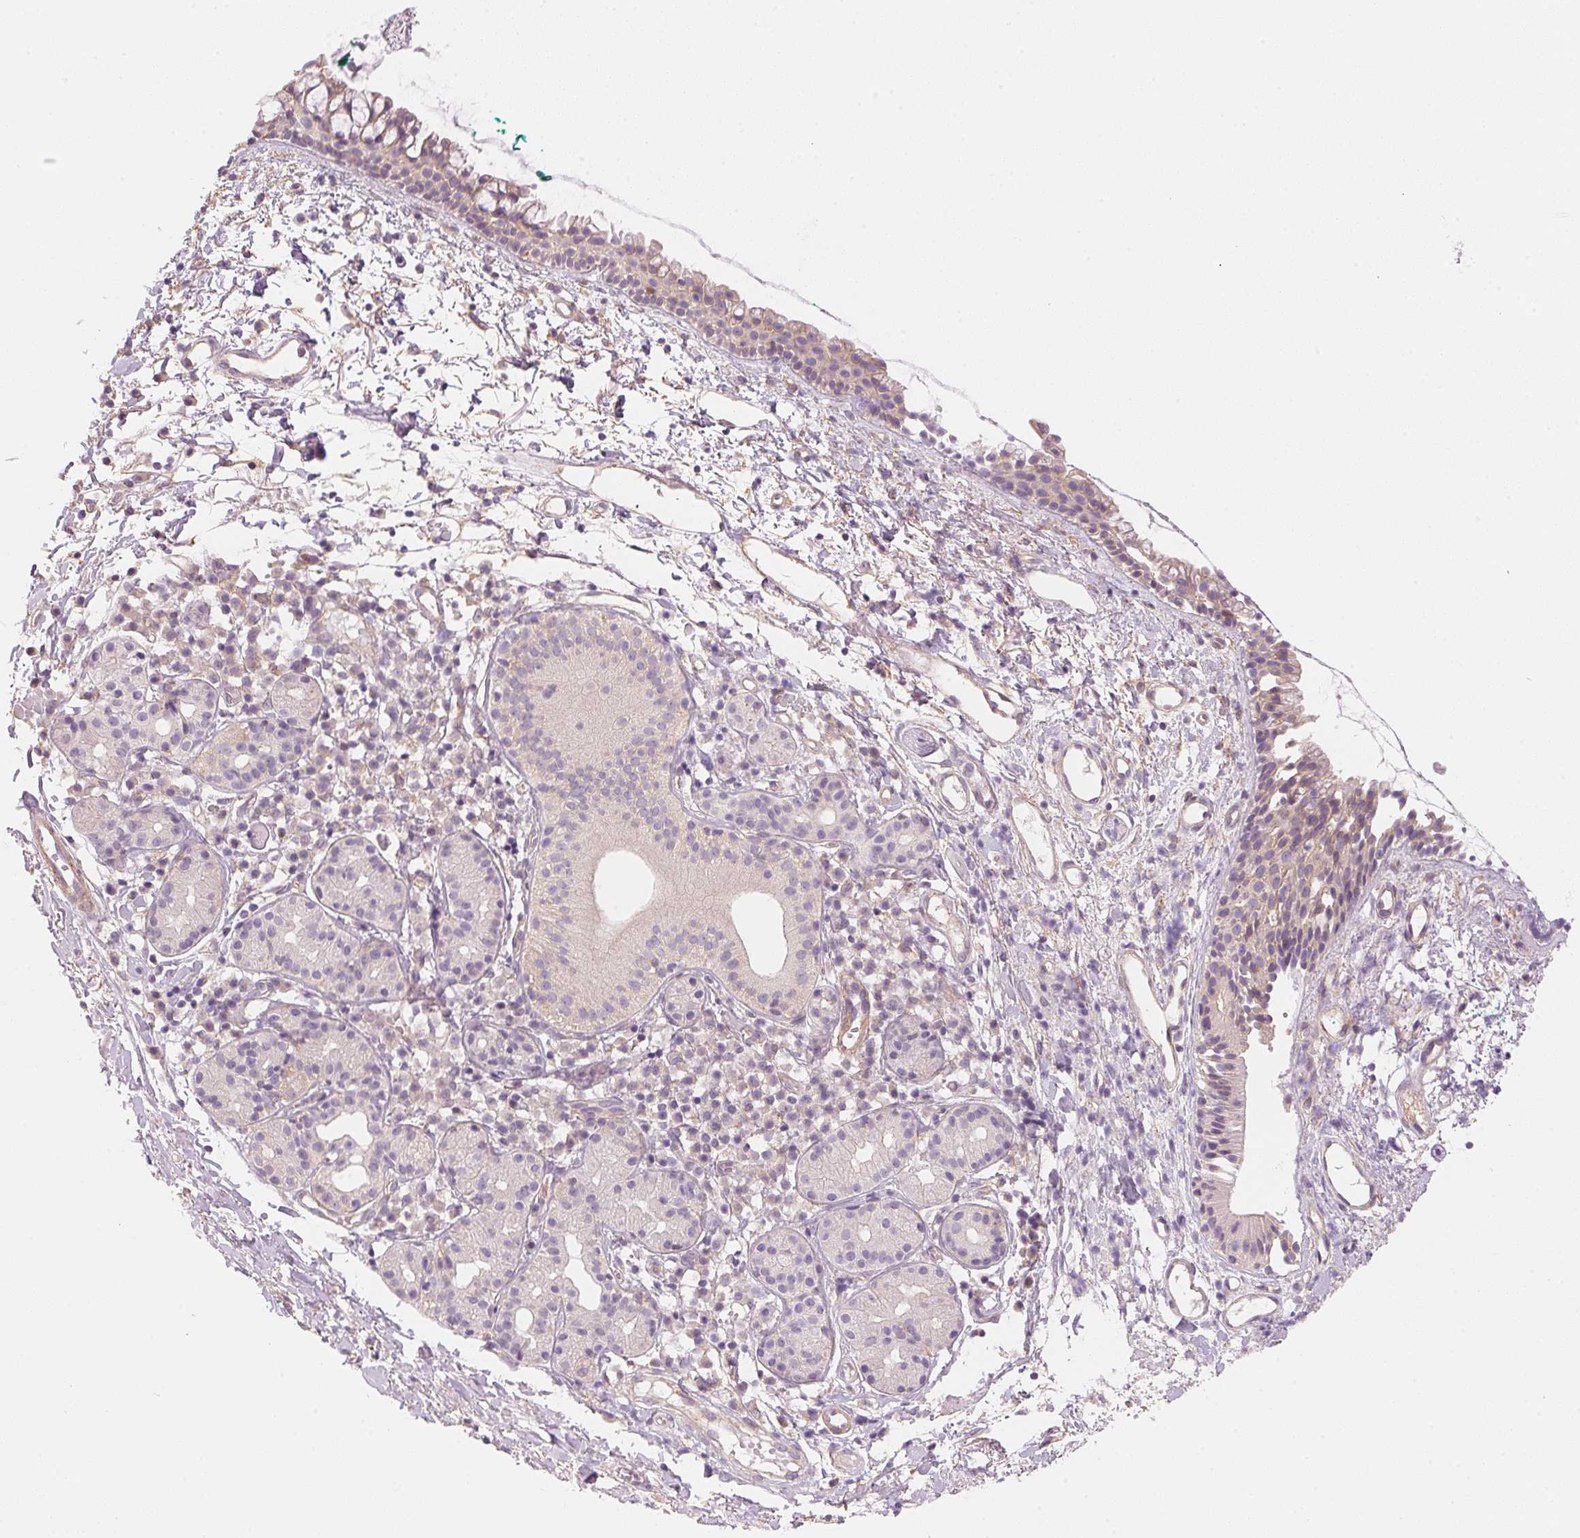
{"staining": {"intensity": "negative", "quantity": "none", "location": "none"}, "tissue": "nasopharynx", "cell_type": "Respiratory epithelial cells", "image_type": "normal", "snomed": [{"axis": "morphology", "description": "Normal tissue, NOS"}, {"axis": "morphology", "description": "Basal cell carcinoma"}, {"axis": "topography", "description": "Cartilage tissue"}, {"axis": "topography", "description": "Nasopharynx"}, {"axis": "topography", "description": "Oral tissue"}], "caption": "Unremarkable nasopharynx was stained to show a protein in brown. There is no significant positivity in respiratory epithelial cells. (Brightfield microscopy of DAB immunohistochemistry at high magnification).", "gene": "SMTN", "patient": {"sex": "female", "age": 77}}